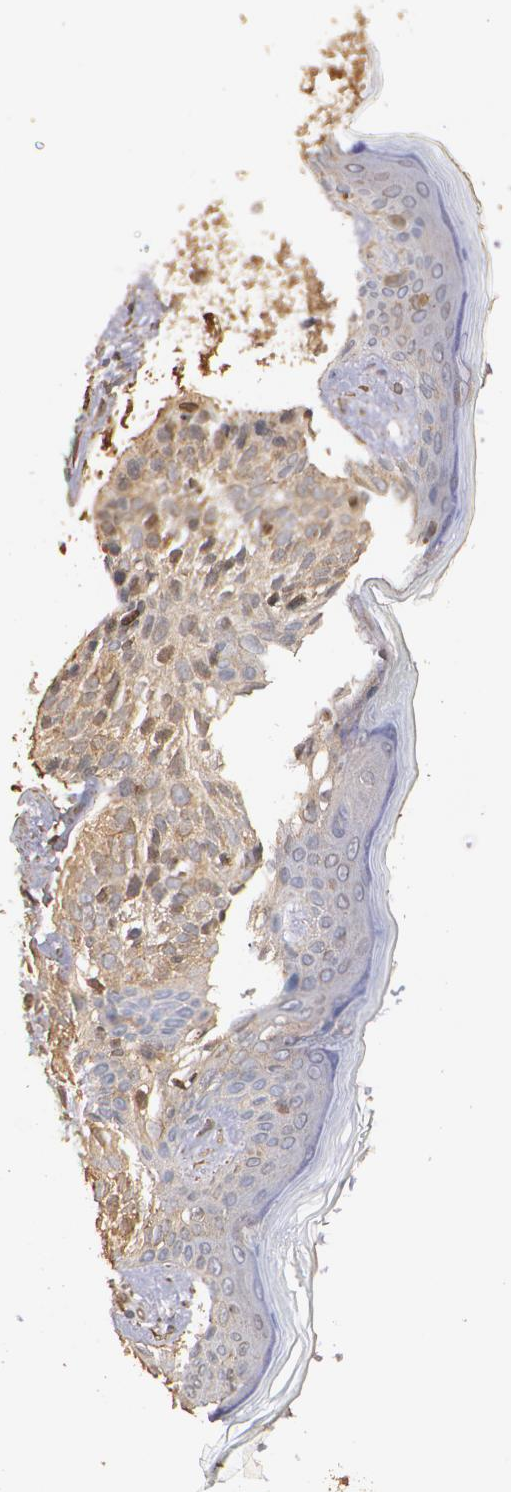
{"staining": {"intensity": "weak", "quantity": ">75%", "location": "cytoplasmic/membranous"}, "tissue": "skin cancer", "cell_type": "Tumor cells", "image_type": "cancer", "snomed": [{"axis": "morphology", "description": "Basal cell carcinoma"}, {"axis": "topography", "description": "Skin"}], "caption": "High-power microscopy captured an immunohistochemistry (IHC) image of skin cancer, revealing weak cytoplasmic/membranous staining in approximately >75% of tumor cells.", "gene": "PON1", "patient": {"sex": "female", "age": 78}}